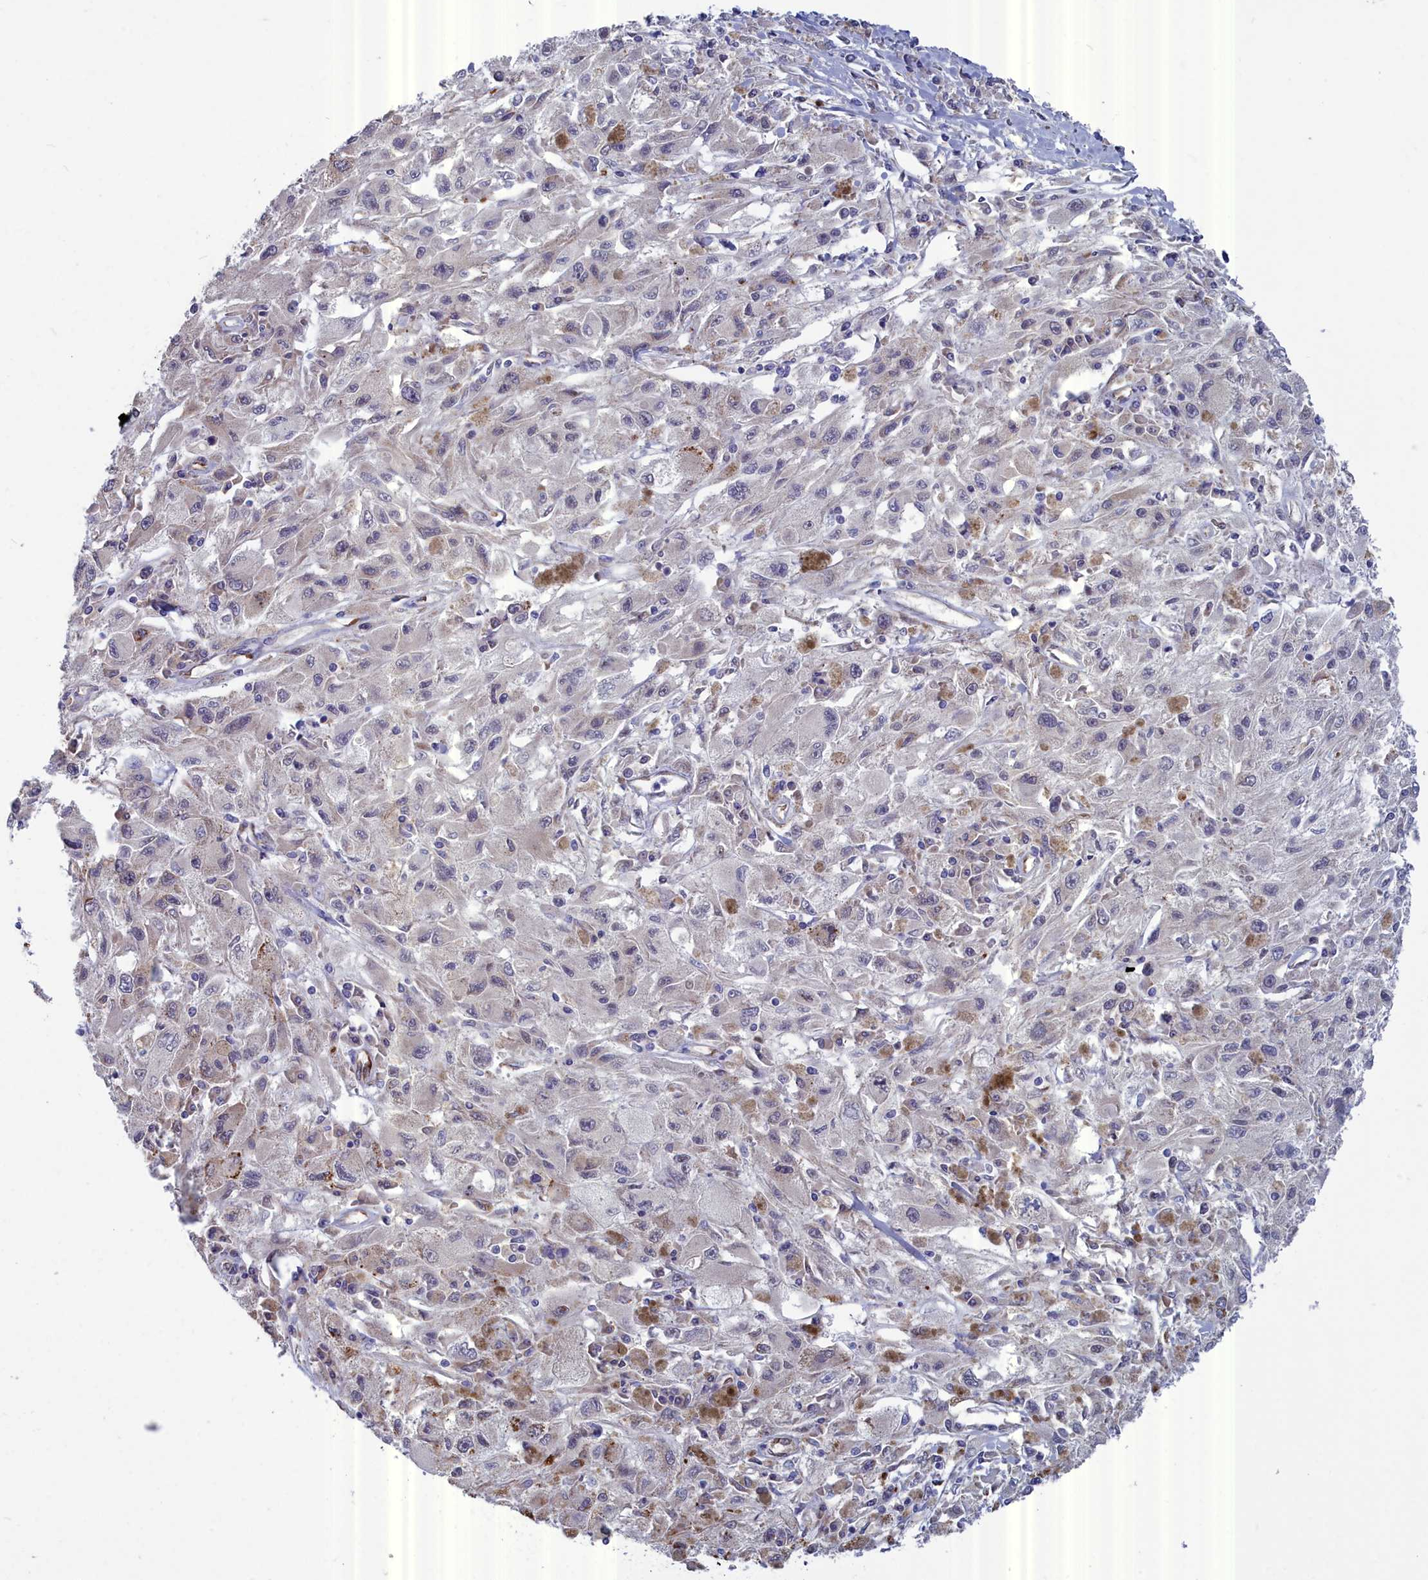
{"staining": {"intensity": "negative", "quantity": "none", "location": "none"}, "tissue": "melanoma", "cell_type": "Tumor cells", "image_type": "cancer", "snomed": [{"axis": "morphology", "description": "Malignant melanoma, Metastatic site"}, {"axis": "topography", "description": "Skin"}], "caption": "Immunohistochemistry of malignant melanoma (metastatic site) shows no positivity in tumor cells.", "gene": "RDX", "patient": {"sex": "male", "age": 53}}